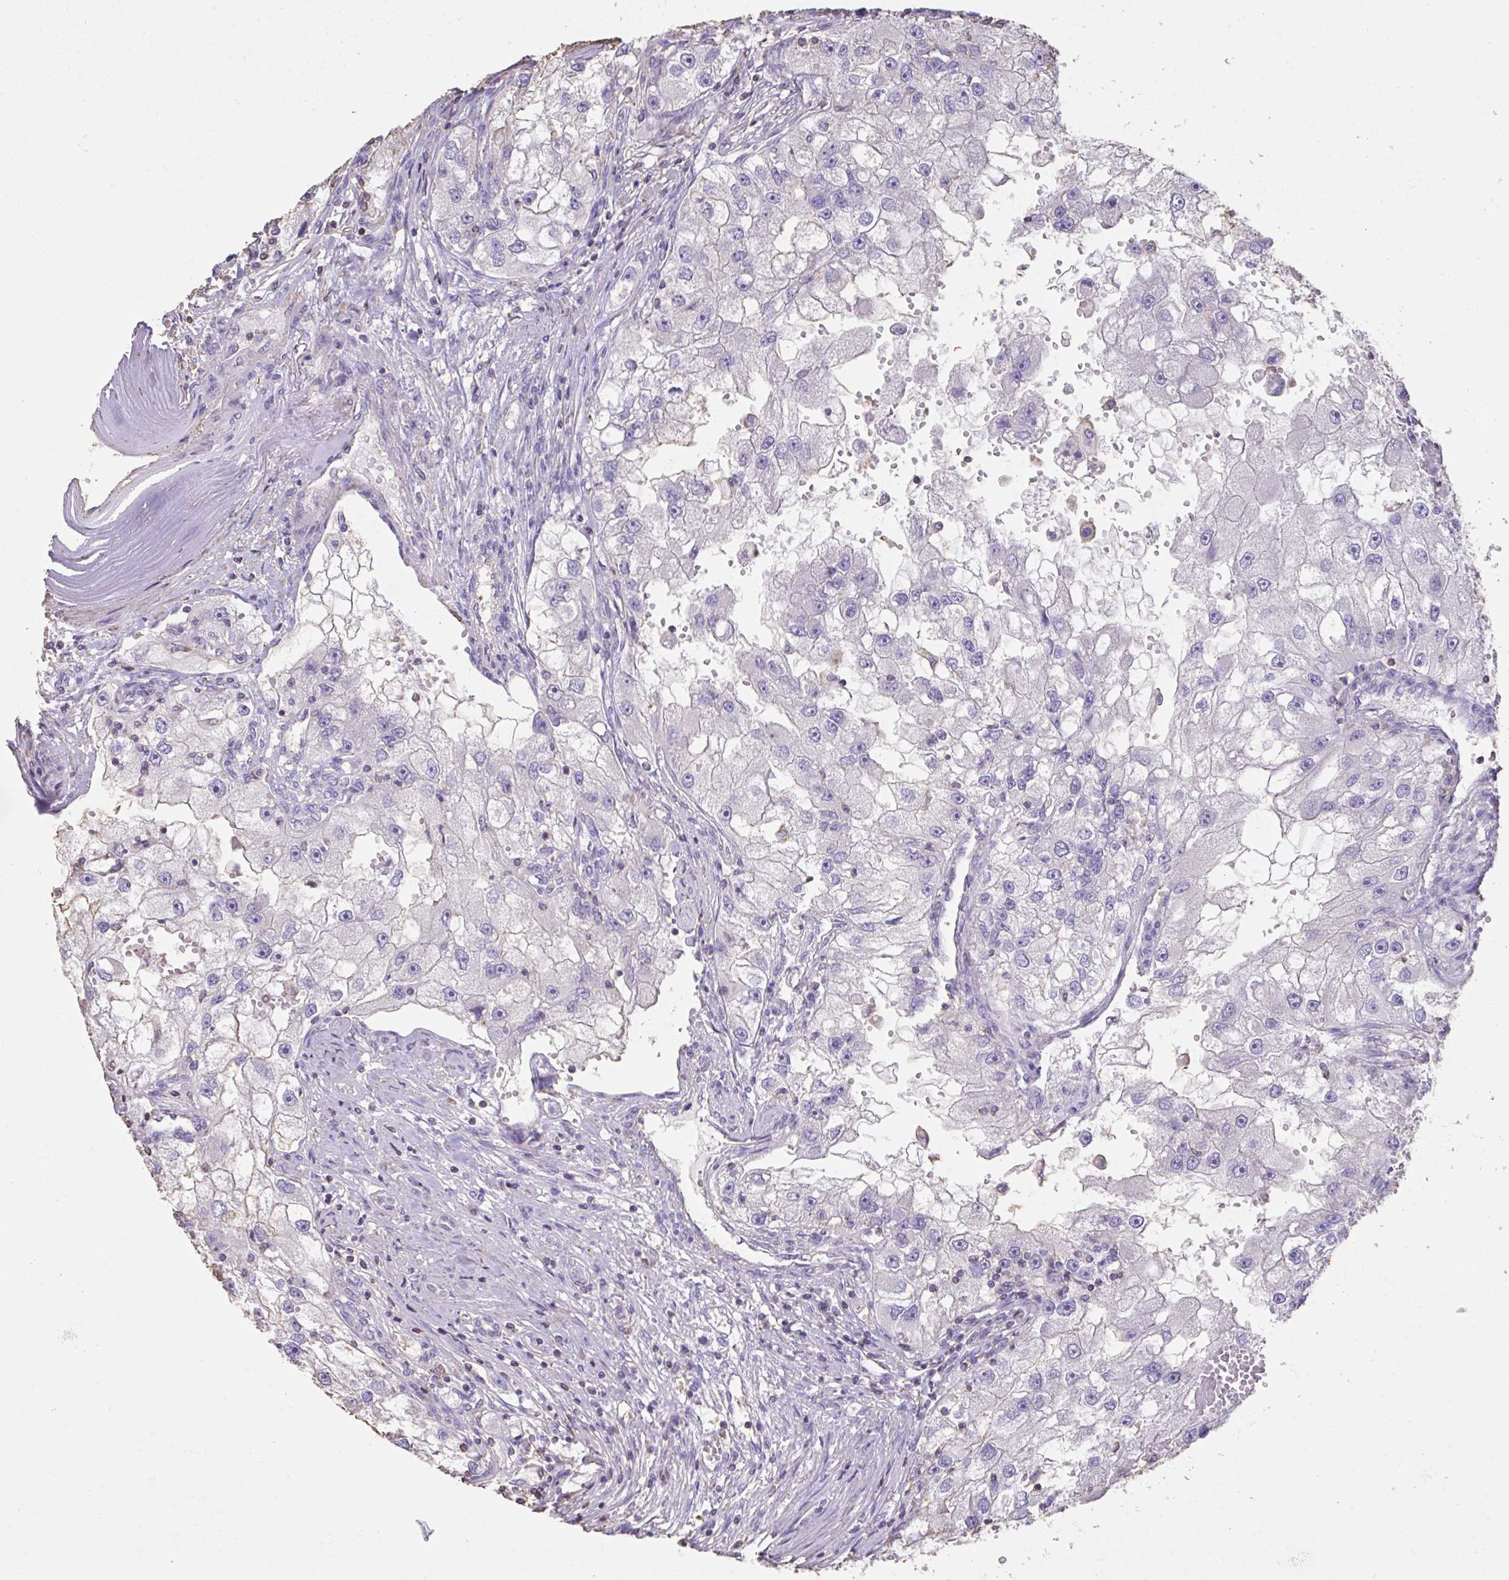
{"staining": {"intensity": "negative", "quantity": "none", "location": "none"}, "tissue": "renal cancer", "cell_type": "Tumor cells", "image_type": "cancer", "snomed": [{"axis": "morphology", "description": "Adenocarcinoma, NOS"}, {"axis": "topography", "description": "Kidney"}], "caption": "Immunohistochemistry (IHC) photomicrograph of human renal adenocarcinoma stained for a protein (brown), which reveals no staining in tumor cells.", "gene": "IL23R", "patient": {"sex": "male", "age": 63}}